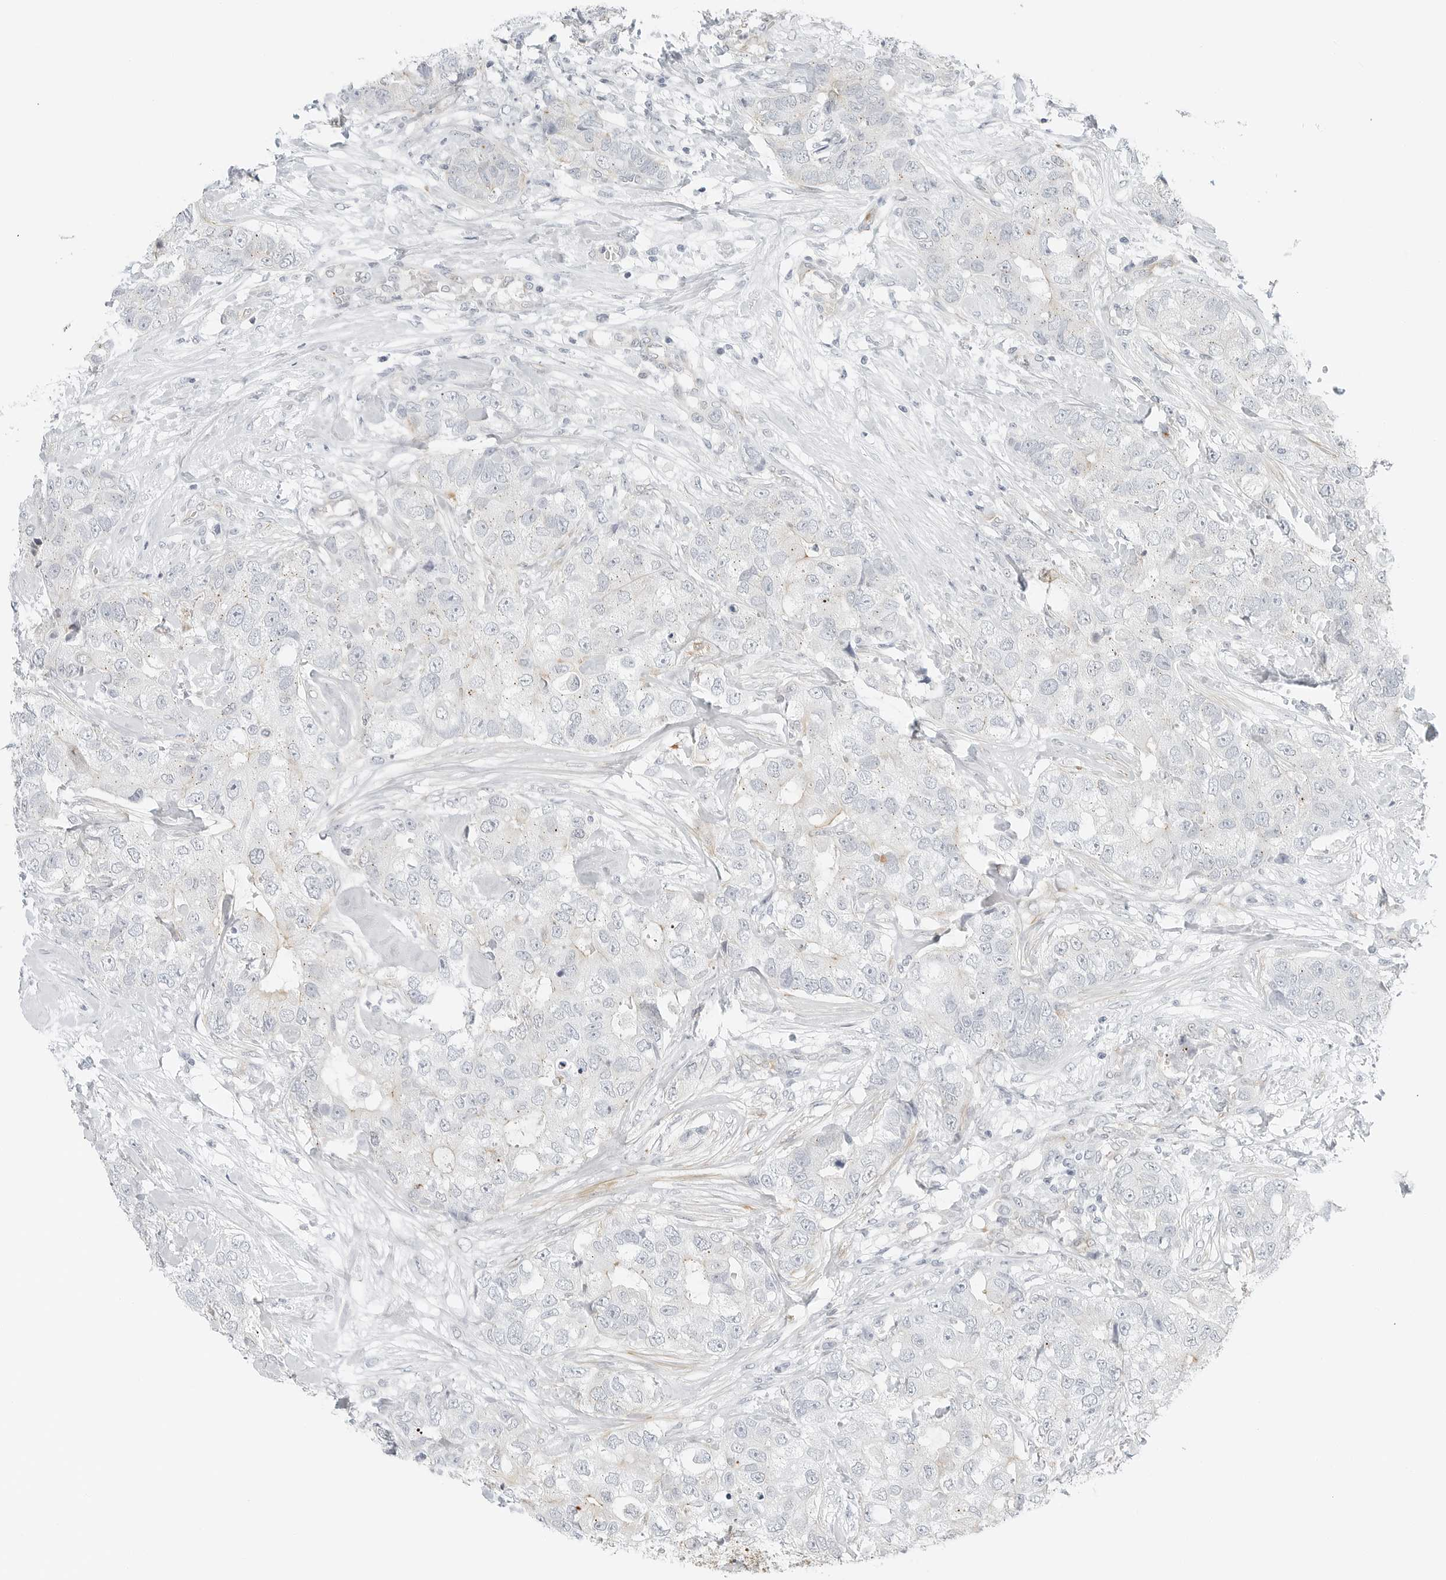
{"staining": {"intensity": "negative", "quantity": "none", "location": "none"}, "tissue": "breast cancer", "cell_type": "Tumor cells", "image_type": "cancer", "snomed": [{"axis": "morphology", "description": "Duct carcinoma"}, {"axis": "topography", "description": "Breast"}], "caption": "Tumor cells are negative for protein expression in human breast intraductal carcinoma. Brightfield microscopy of IHC stained with DAB (brown) and hematoxylin (blue), captured at high magnification.", "gene": "IQCC", "patient": {"sex": "female", "age": 62}}